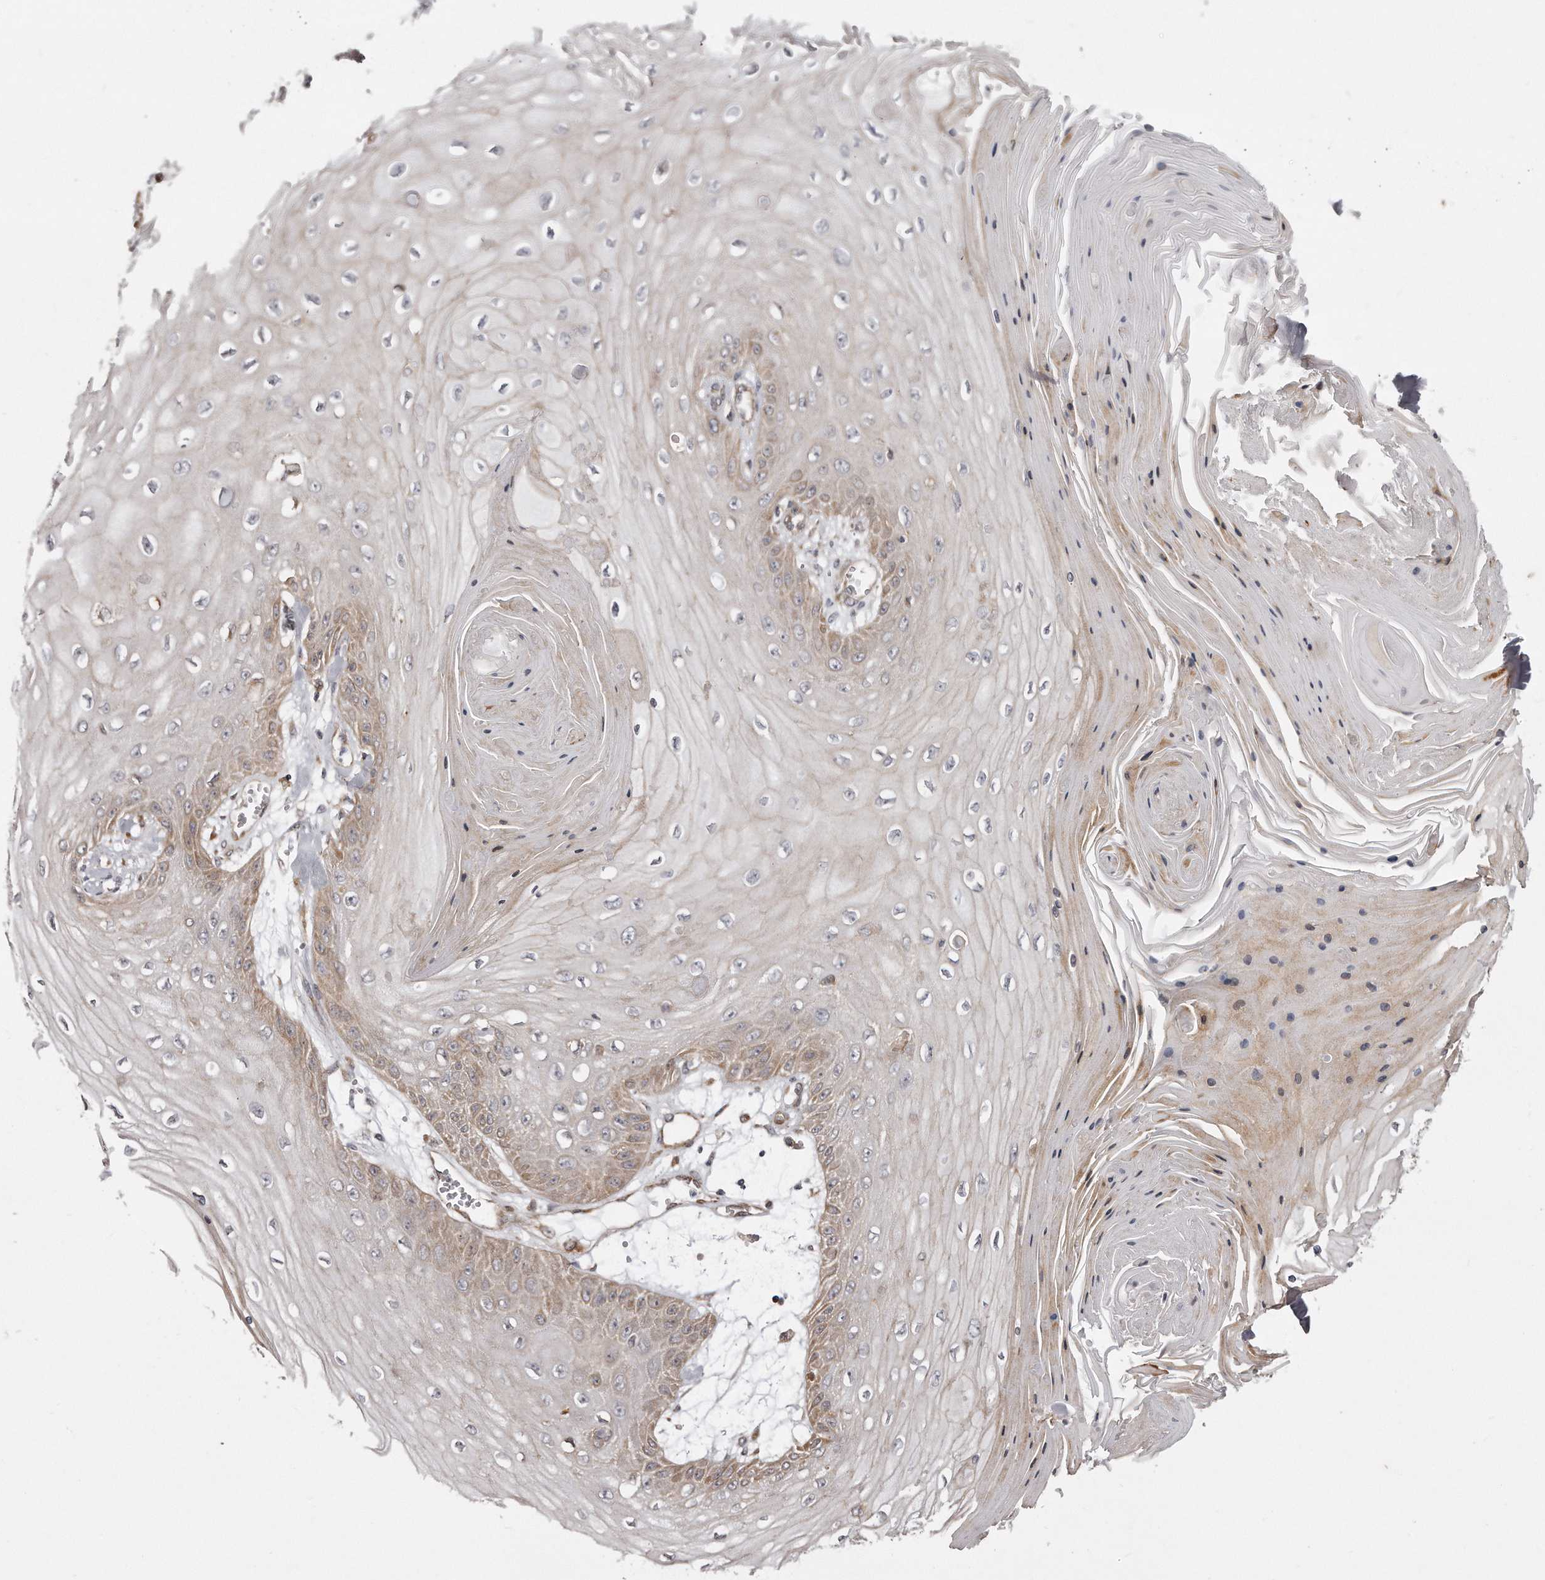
{"staining": {"intensity": "weak", "quantity": ">75%", "location": "cytoplasmic/membranous"}, "tissue": "skin cancer", "cell_type": "Tumor cells", "image_type": "cancer", "snomed": [{"axis": "morphology", "description": "Squamous cell carcinoma, NOS"}, {"axis": "topography", "description": "Skin"}], "caption": "This is an image of IHC staining of skin cancer, which shows weak staining in the cytoplasmic/membranous of tumor cells.", "gene": "TRAPPC14", "patient": {"sex": "male", "age": 74}}